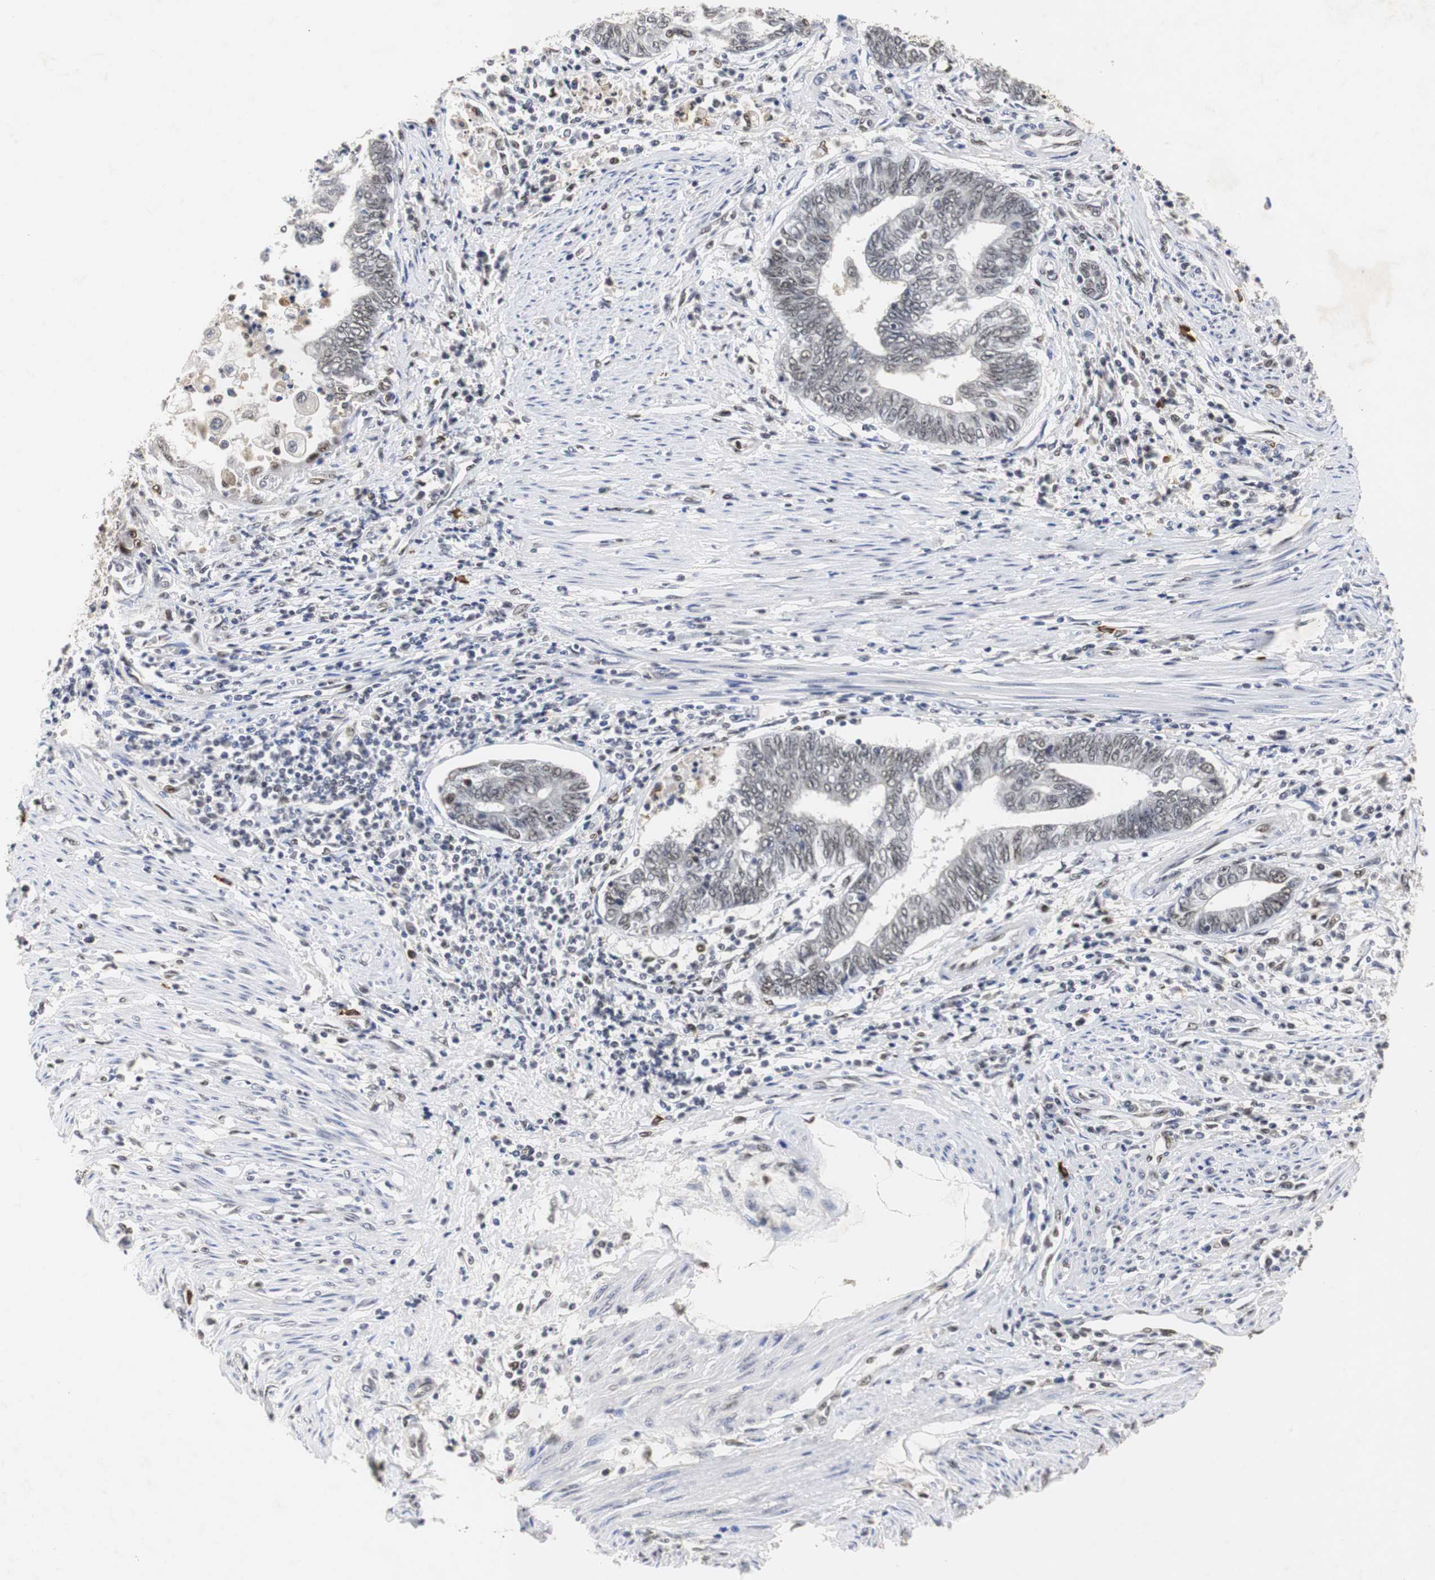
{"staining": {"intensity": "weak", "quantity": "25%-75%", "location": "nuclear"}, "tissue": "endometrial cancer", "cell_type": "Tumor cells", "image_type": "cancer", "snomed": [{"axis": "morphology", "description": "Adenocarcinoma, NOS"}, {"axis": "topography", "description": "Uterus"}, {"axis": "topography", "description": "Endometrium"}], "caption": "Immunohistochemistry (IHC) staining of adenocarcinoma (endometrial), which displays low levels of weak nuclear staining in about 25%-75% of tumor cells indicating weak nuclear protein expression. The staining was performed using DAB (brown) for protein detection and nuclei were counterstained in hematoxylin (blue).", "gene": "ZFC3H1", "patient": {"sex": "female", "age": 70}}